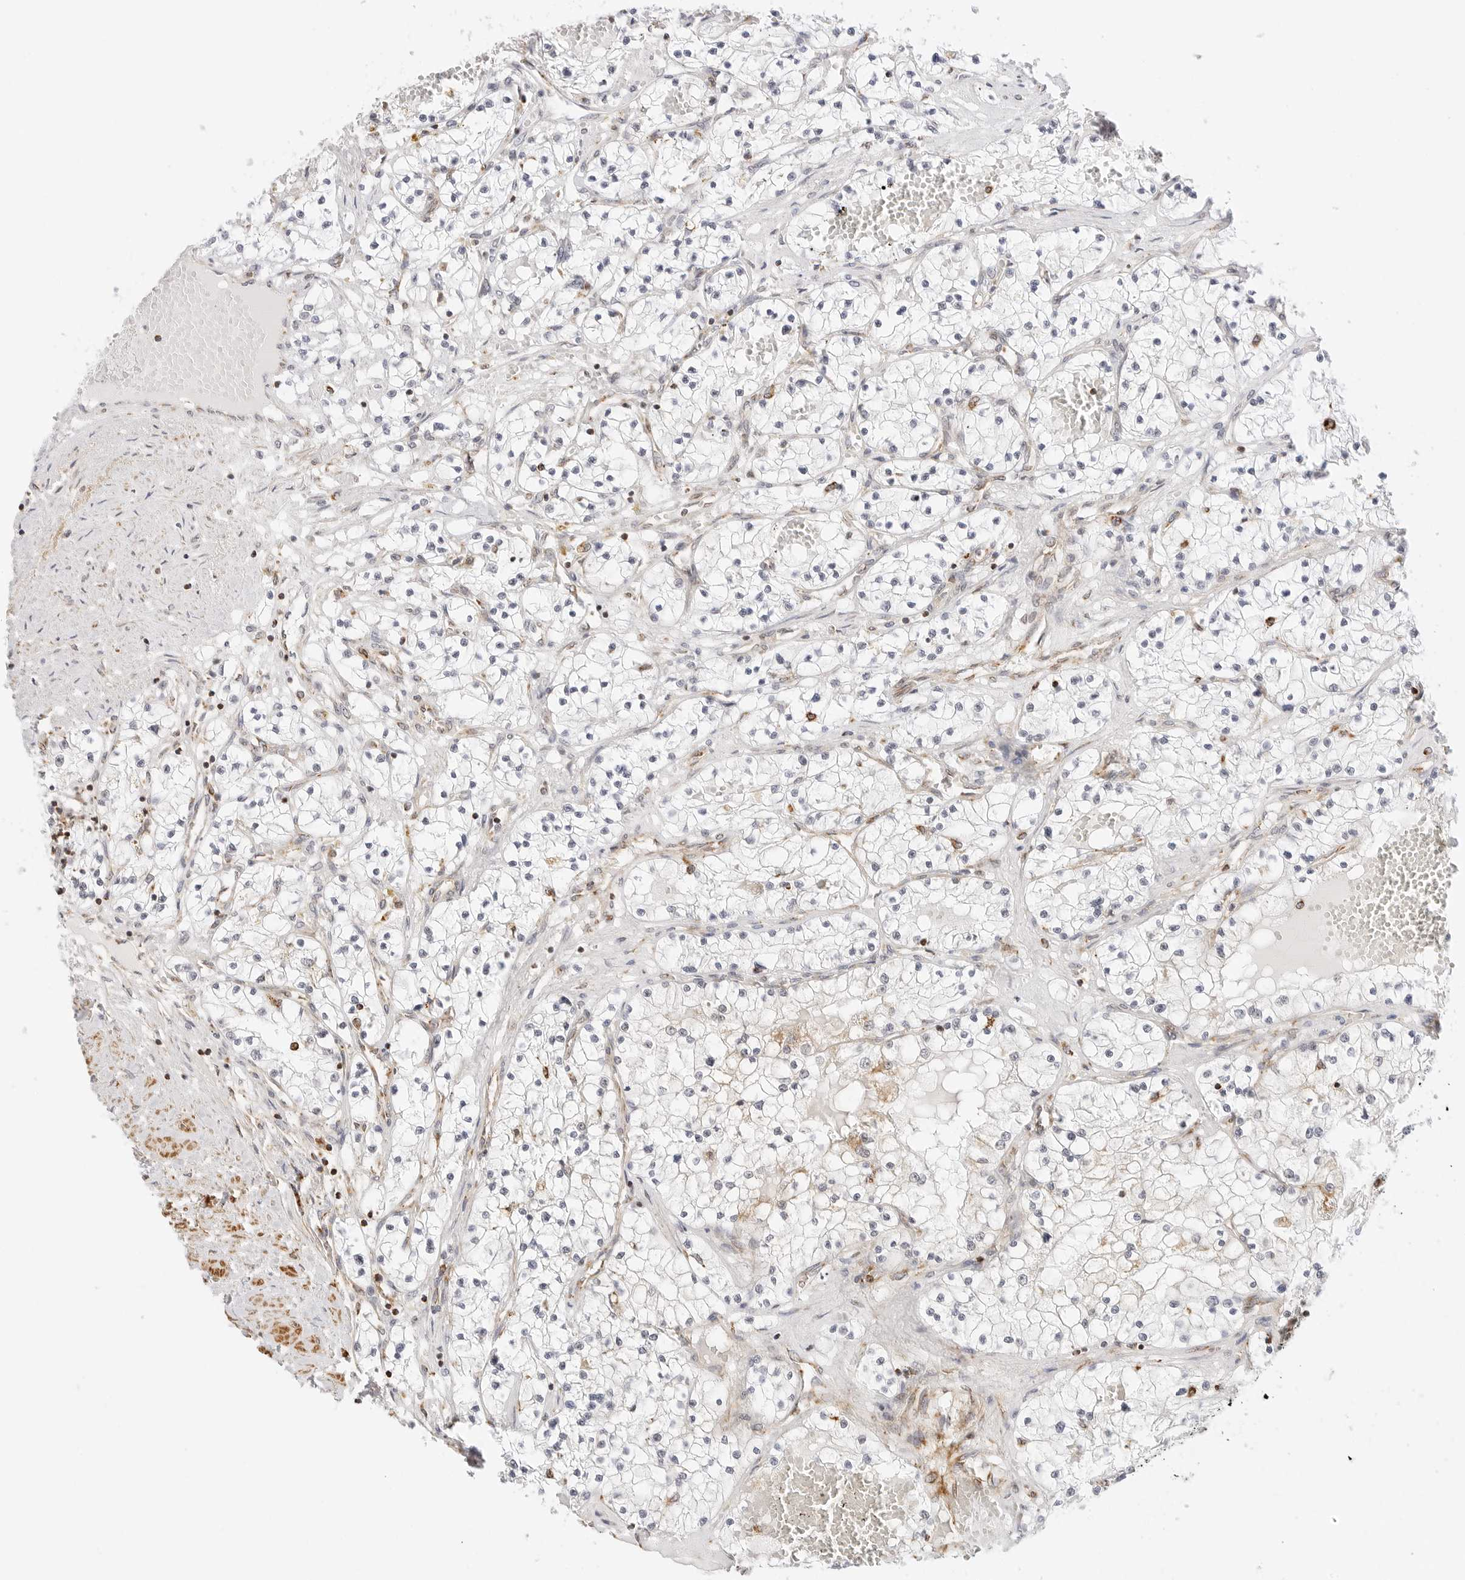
{"staining": {"intensity": "negative", "quantity": "none", "location": "none"}, "tissue": "renal cancer", "cell_type": "Tumor cells", "image_type": "cancer", "snomed": [{"axis": "morphology", "description": "Normal tissue, NOS"}, {"axis": "morphology", "description": "Adenocarcinoma, NOS"}, {"axis": "topography", "description": "Kidney"}], "caption": "Immunohistochemical staining of human renal cancer (adenocarcinoma) reveals no significant positivity in tumor cells.", "gene": "GORAB", "patient": {"sex": "male", "age": 68}}